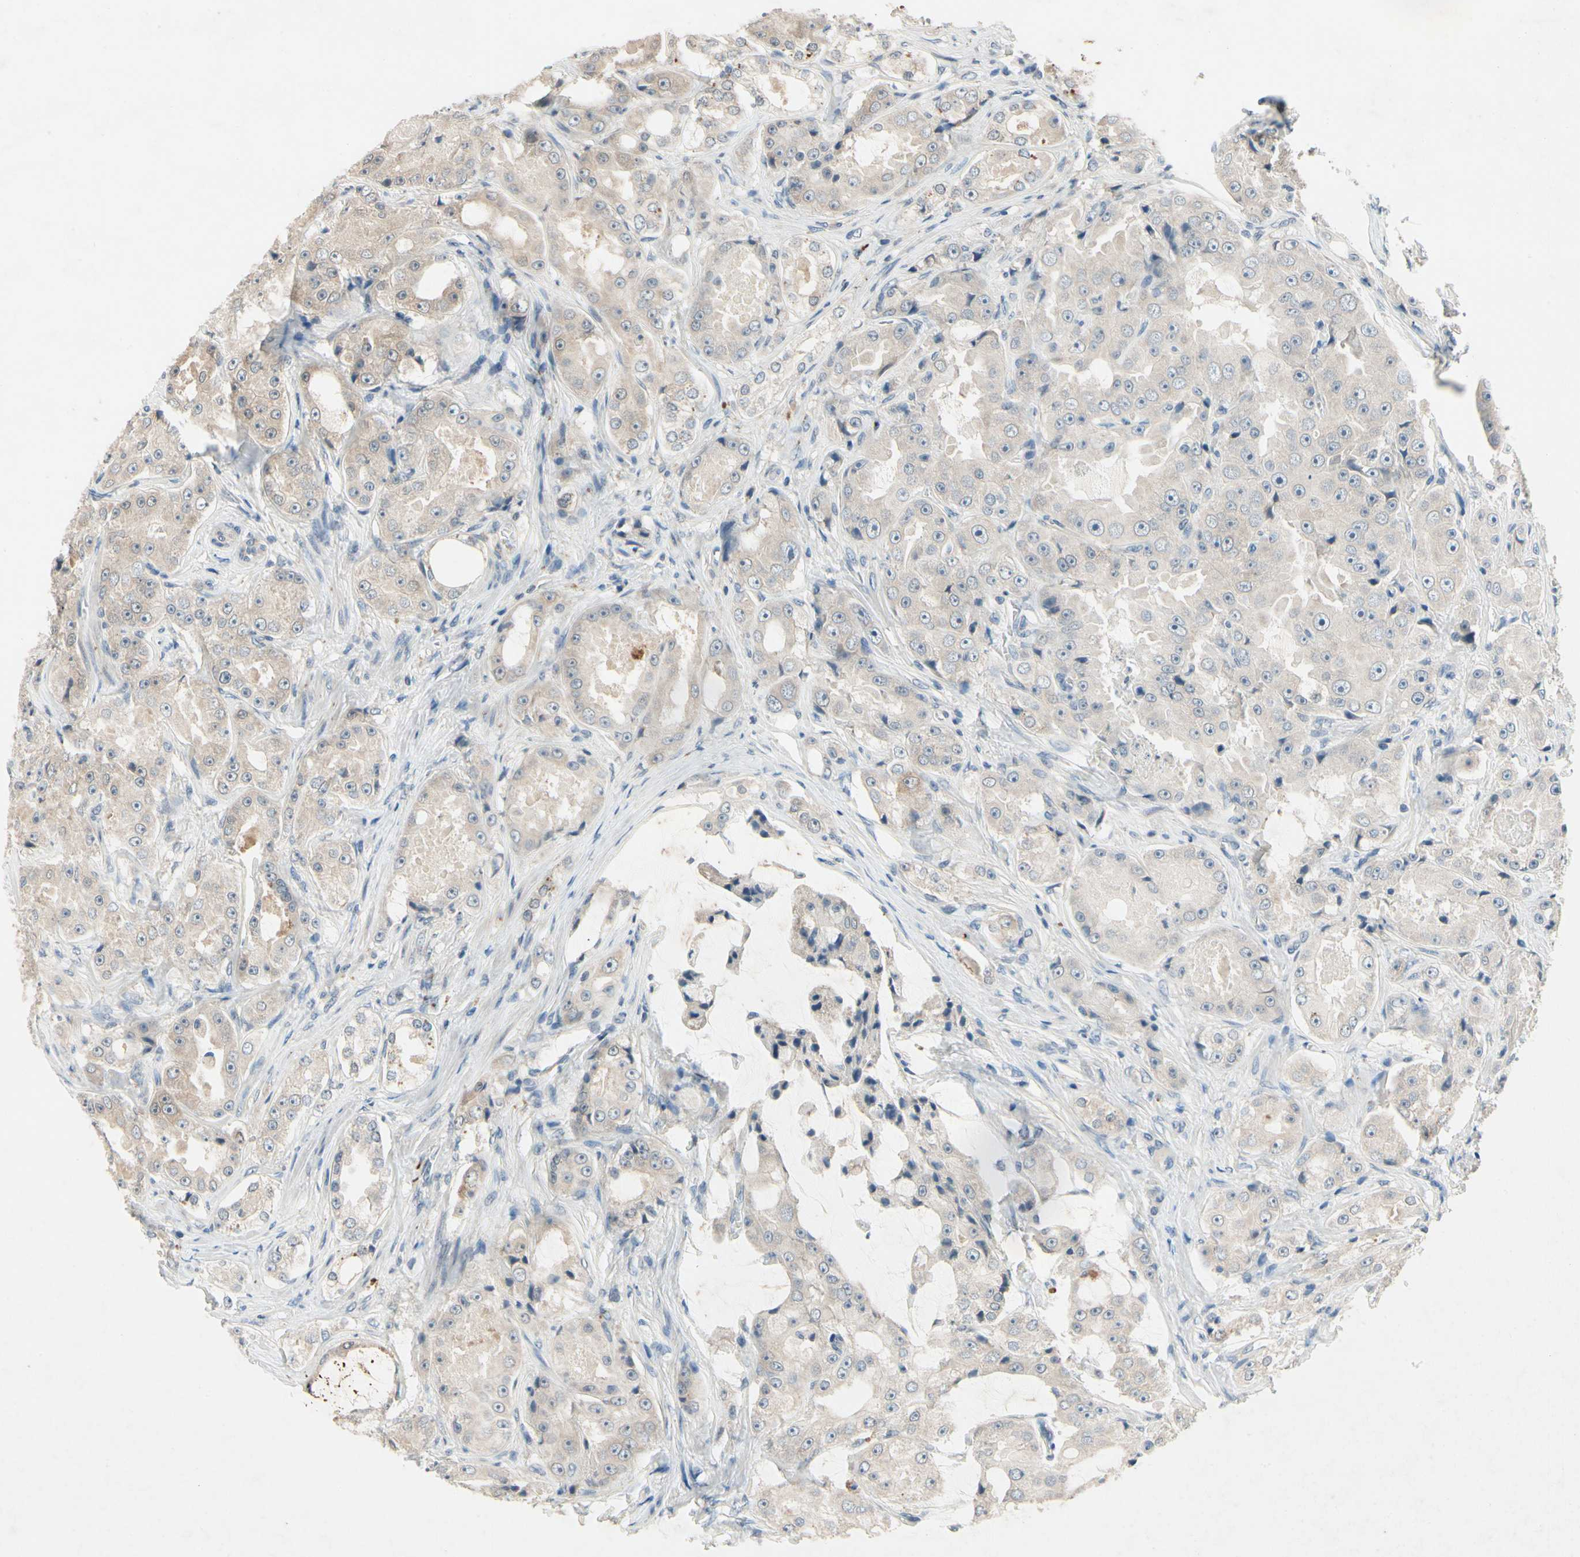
{"staining": {"intensity": "weak", "quantity": ">75%", "location": "cytoplasmic/membranous"}, "tissue": "prostate cancer", "cell_type": "Tumor cells", "image_type": "cancer", "snomed": [{"axis": "morphology", "description": "Adenocarcinoma, High grade"}, {"axis": "topography", "description": "Prostate"}], "caption": "Tumor cells show low levels of weak cytoplasmic/membranous positivity in approximately >75% of cells in adenocarcinoma (high-grade) (prostate).", "gene": "DPY19L3", "patient": {"sex": "male", "age": 73}}